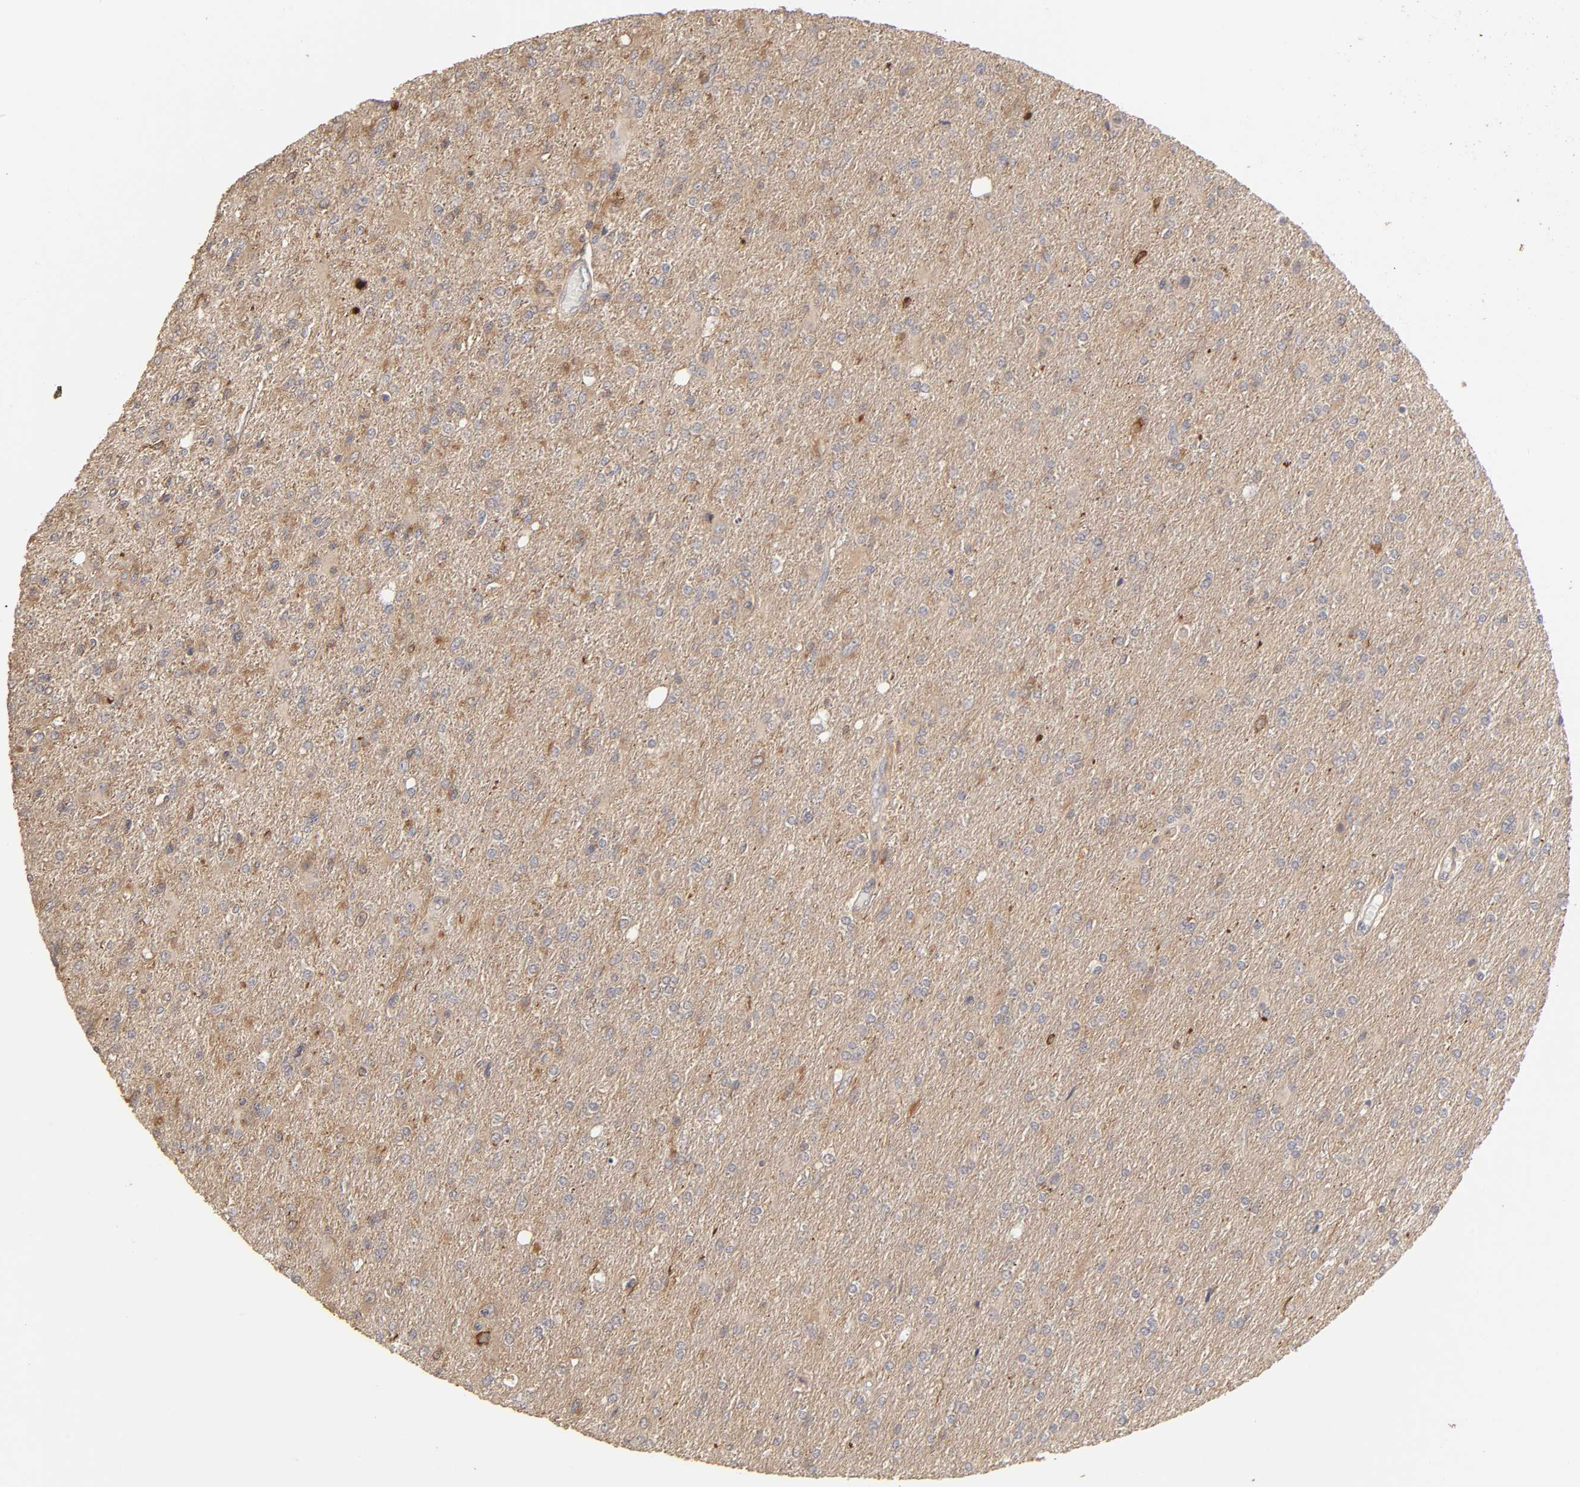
{"staining": {"intensity": "negative", "quantity": "none", "location": "none"}, "tissue": "glioma", "cell_type": "Tumor cells", "image_type": "cancer", "snomed": [{"axis": "morphology", "description": "Glioma, malignant, High grade"}, {"axis": "topography", "description": "Cerebral cortex"}], "caption": "Tumor cells are negative for brown protein staining in malignant high-grade glioma.", "gene": "AP1G2", "patient": {"sex": "male", "age": 76}}